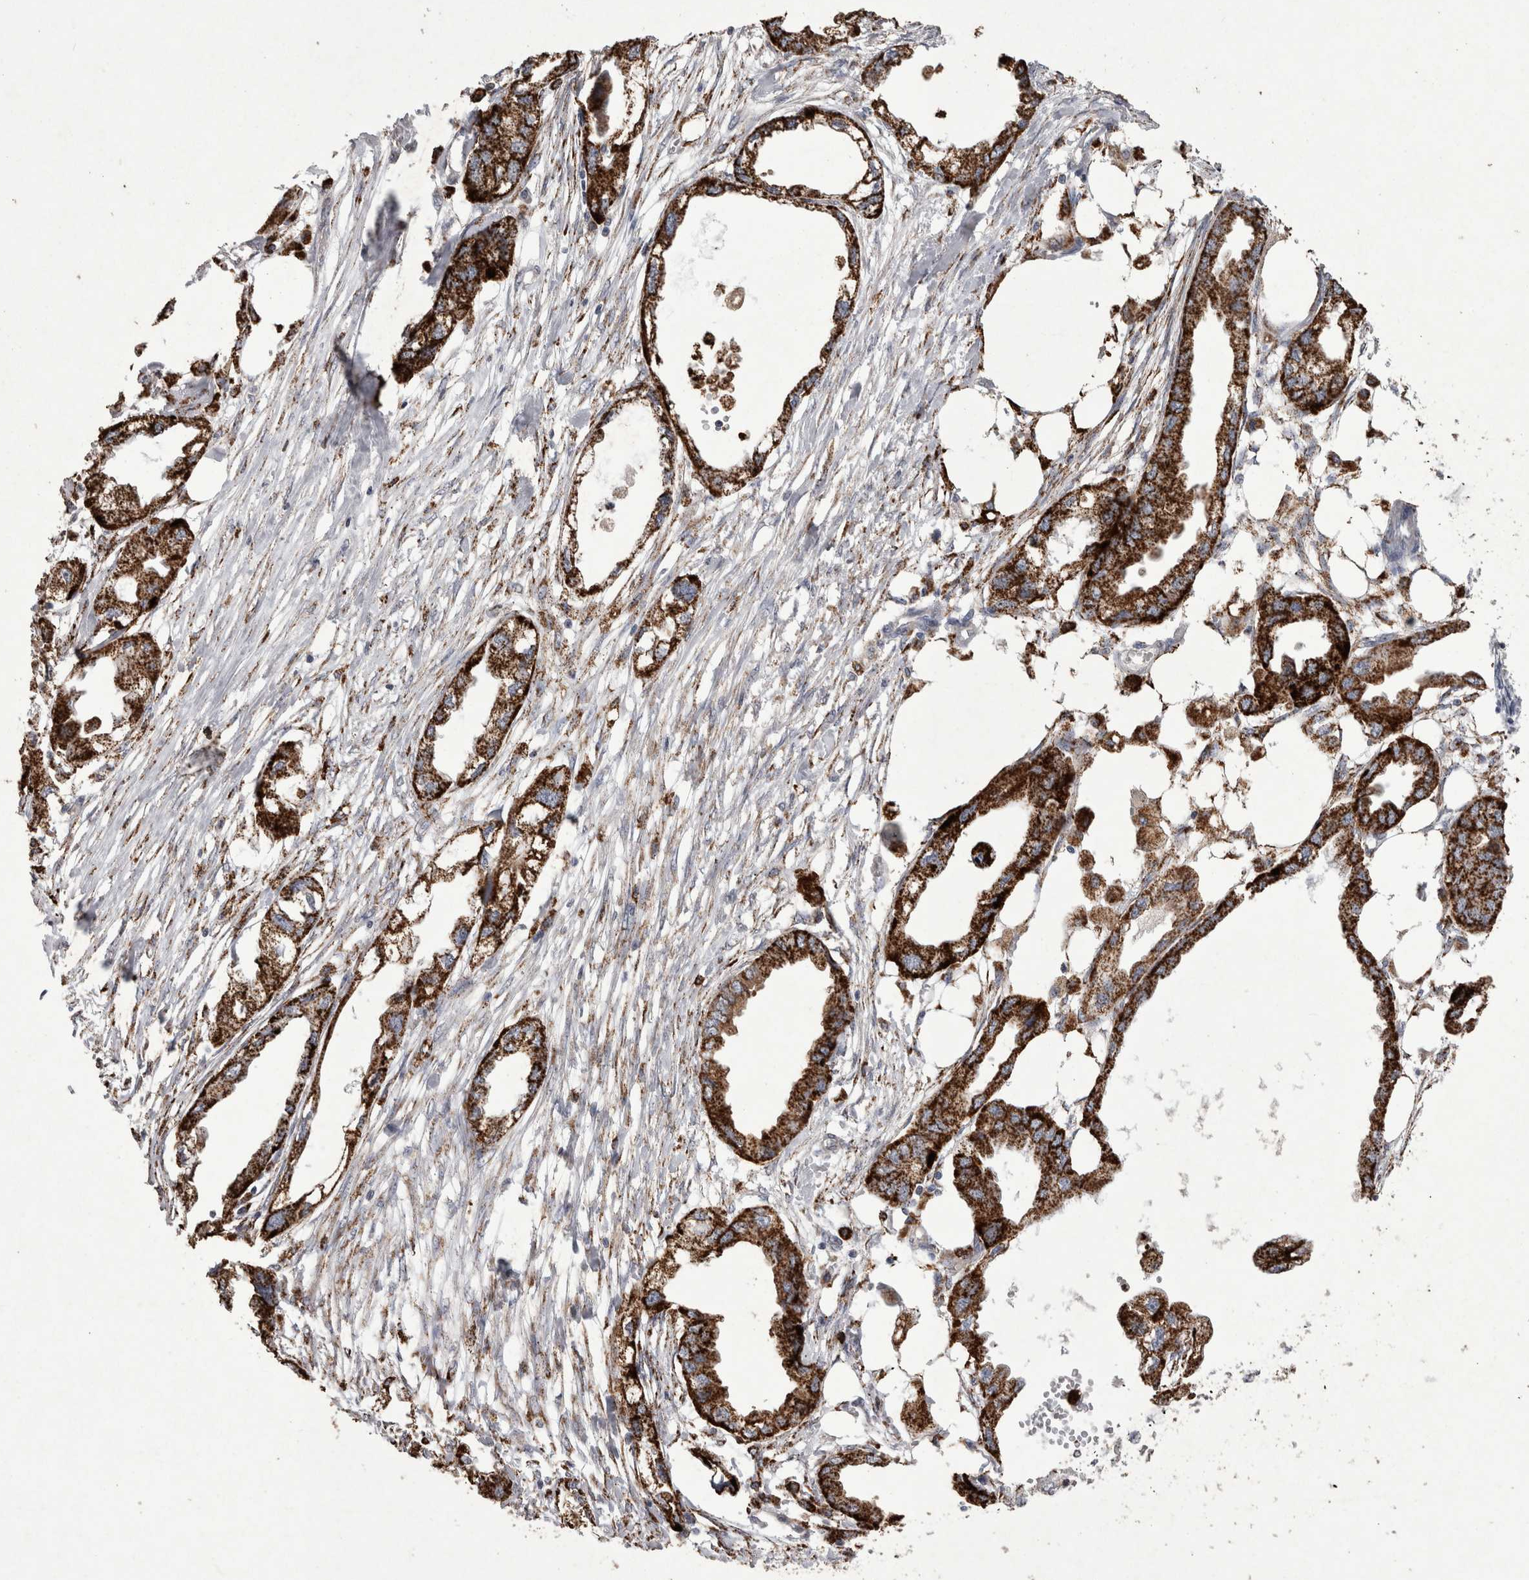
{"staining": {"intensity": "strong", "quantity": ">75%", "location": "cytoplasmic/membranous"}, "tissue": "endometrial cancer", "cell_type": "Tumor cells", "image_type": "cancer", "snomed": [{"axis": "morphology", "description": "Adenocarcinoma, NOS"}, {"axis": "morphology", "description": "Adenocarcinoma, metastatic, NOS"}, {"axis": "topography", "description": "Adipose tissue"}, {"axis": "topography", "description": "Endometrium"}], "caption": "The micrograph exhibits immunohistochemical staining of adenocarcinoma (endometrial). There is strong cytoplasmic/membranous staining is identified in approximately >75% of tumor cells.", "gene": "DKK3", "patient": {"sex": "female", "age": 67}}